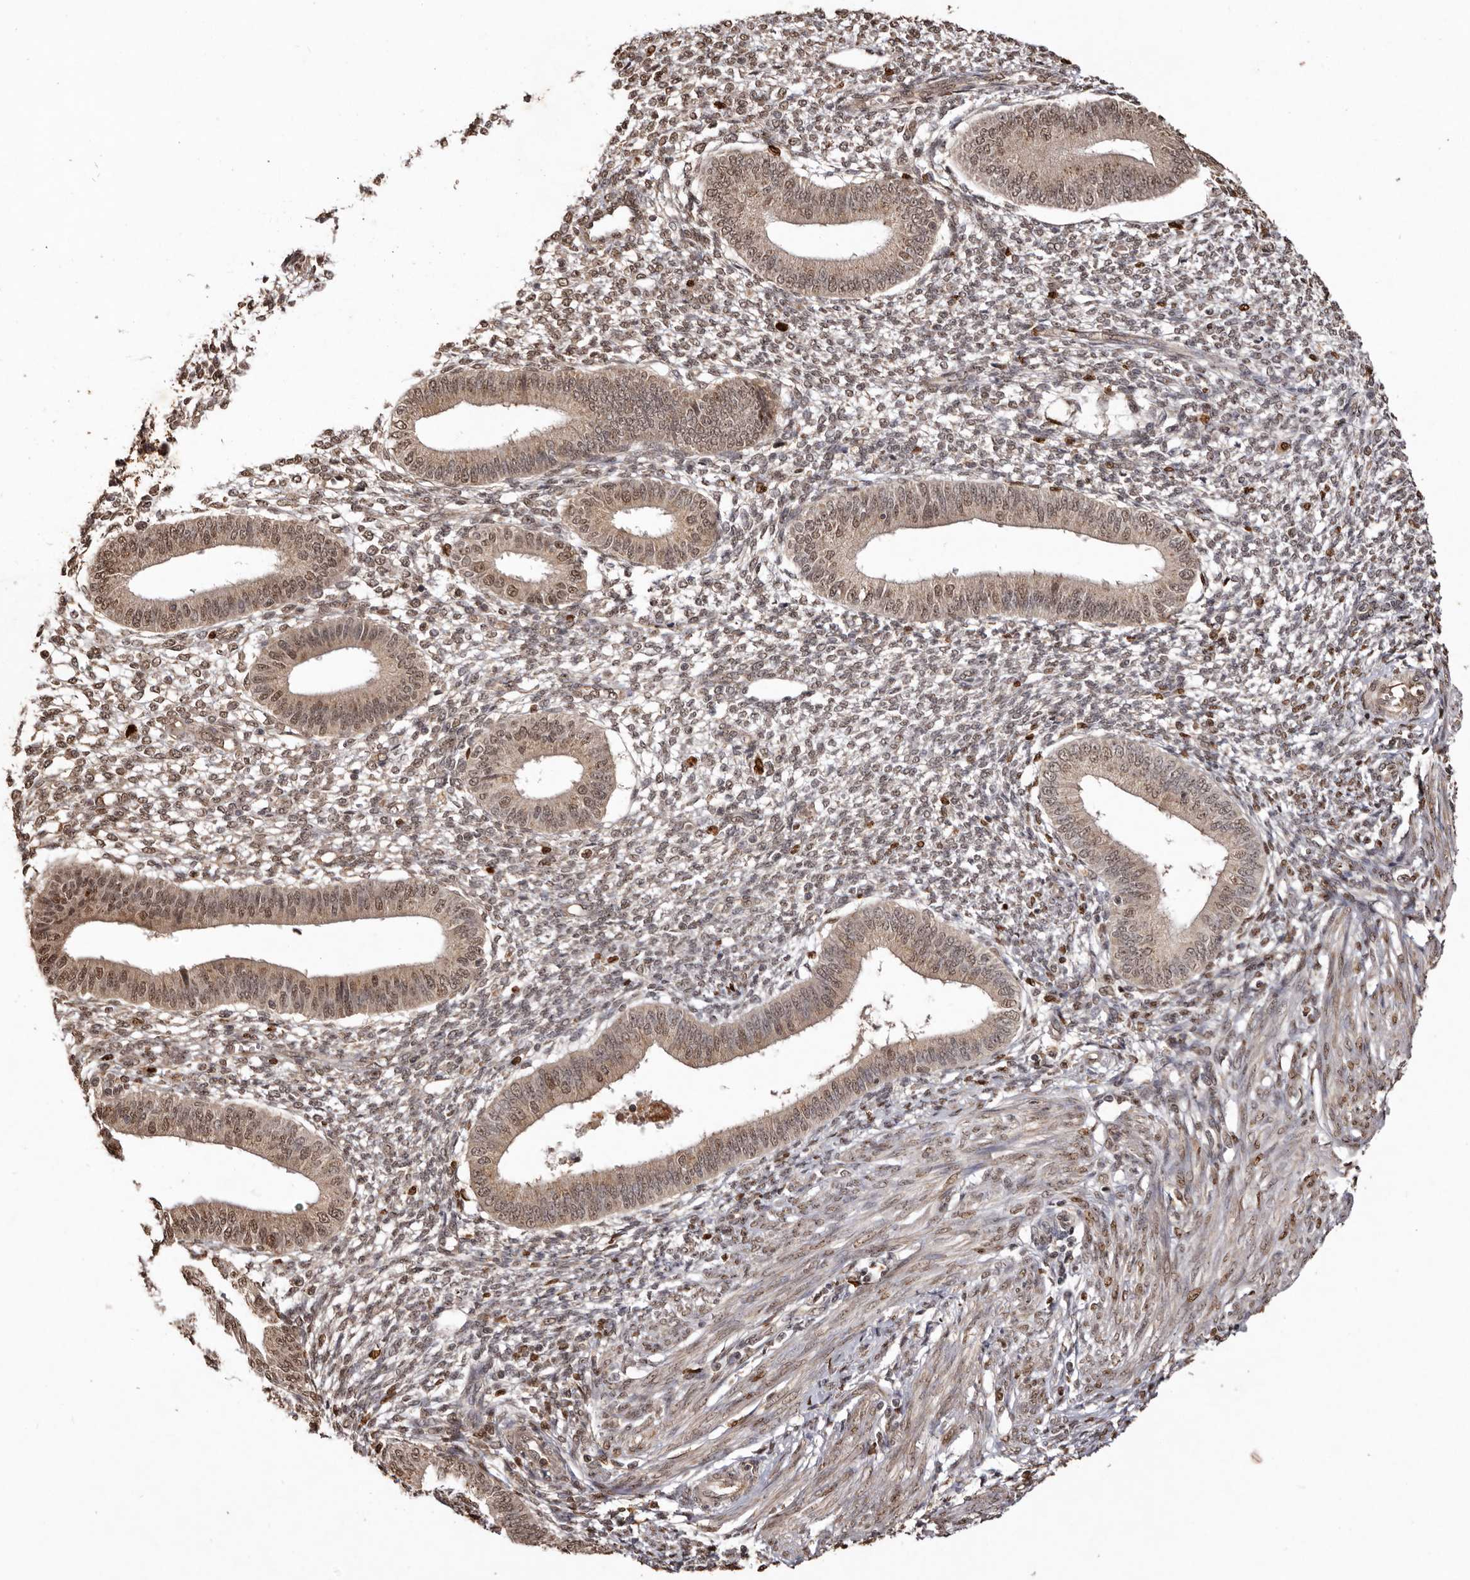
{"staining": {"intensity": "weak", "quantity": ">75%", "location": "cytoplasmic/membranous"}, "tissue": "endometrium", "cell_type": "Cells in endometrial stroma", "image_type": "normal", "snomed": [{"axis": "morphology", "description": "Normal tissue, NOS"}, {"axis": "topography", "description": "Endometrium"}], "caption": "Immunohistochemical staining of unremarkable human endometrium shows >75% levels of weak cytoplasmic/membranous protein expression in about >75% of cells in endometrial stroma. Using DAB (3,3'-diaminobenzidine) (brown) and hematoxylin (blue) stains, captured at high magnification using brightfield microscopy.", "gene": "NOTCH1", "patient": {"sex": "female", "age": 46}}